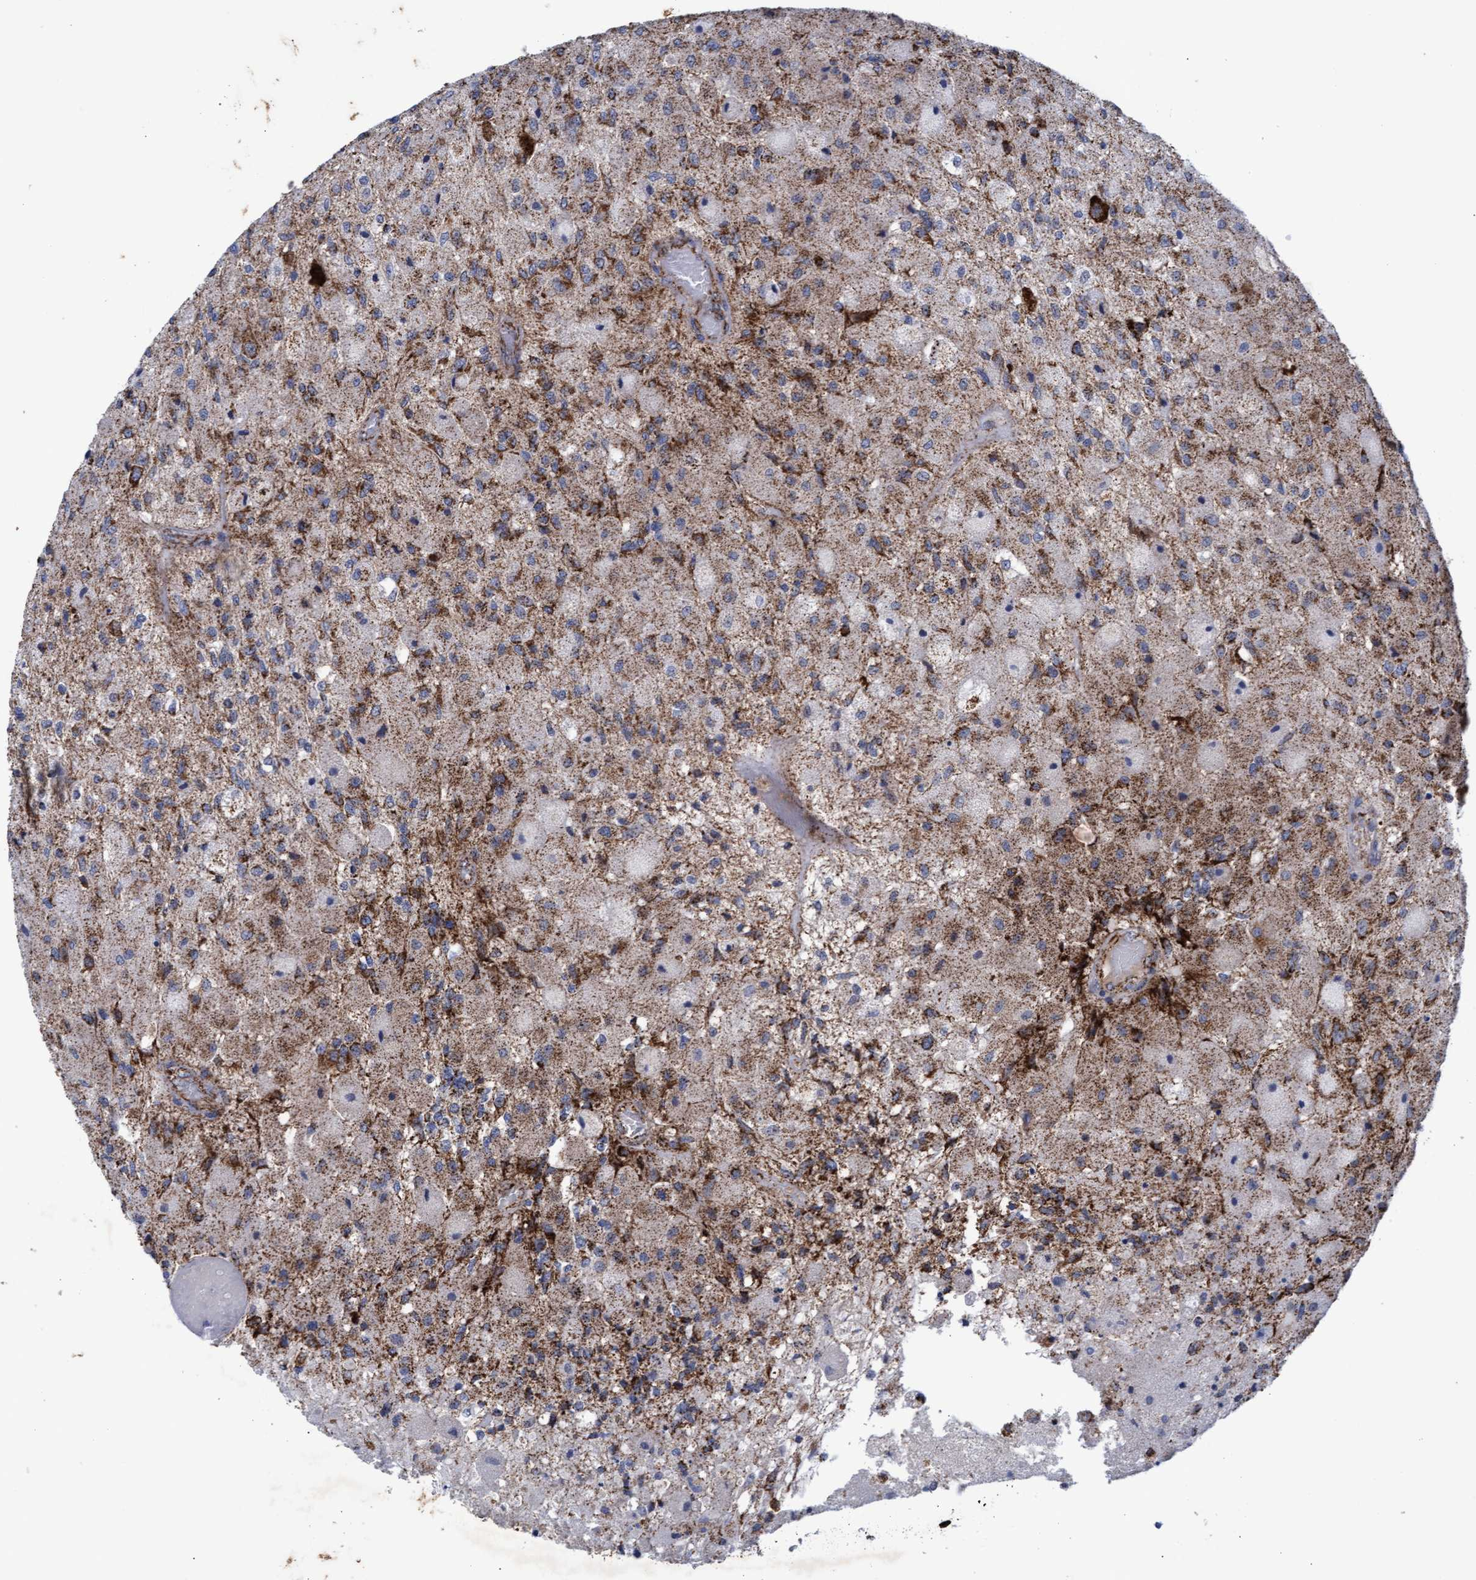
{"staining": {"intensity": "moderate", "quantity": ">75%", "location": "cytoplasmic/membranous"}, "tissue": "glioma", "cell_type": "Tumor cells", "image_type": "cancer", "snomed": [{"axis": "morphology", "description": "Normal tissue, NOS"}, {"axis": "morphology", "description": "Glioma, malignant, High grade"}, {"axis": "topography", "description": "Cerebral cortex"}], "caption": "A photomicrograph of human glioma stained for a protein demonstrates moderate cytoplasmic/membranous brown staining in tumor cells.", "gene": "MRPL38", "patient": {"sex": "male", "age": 77}}